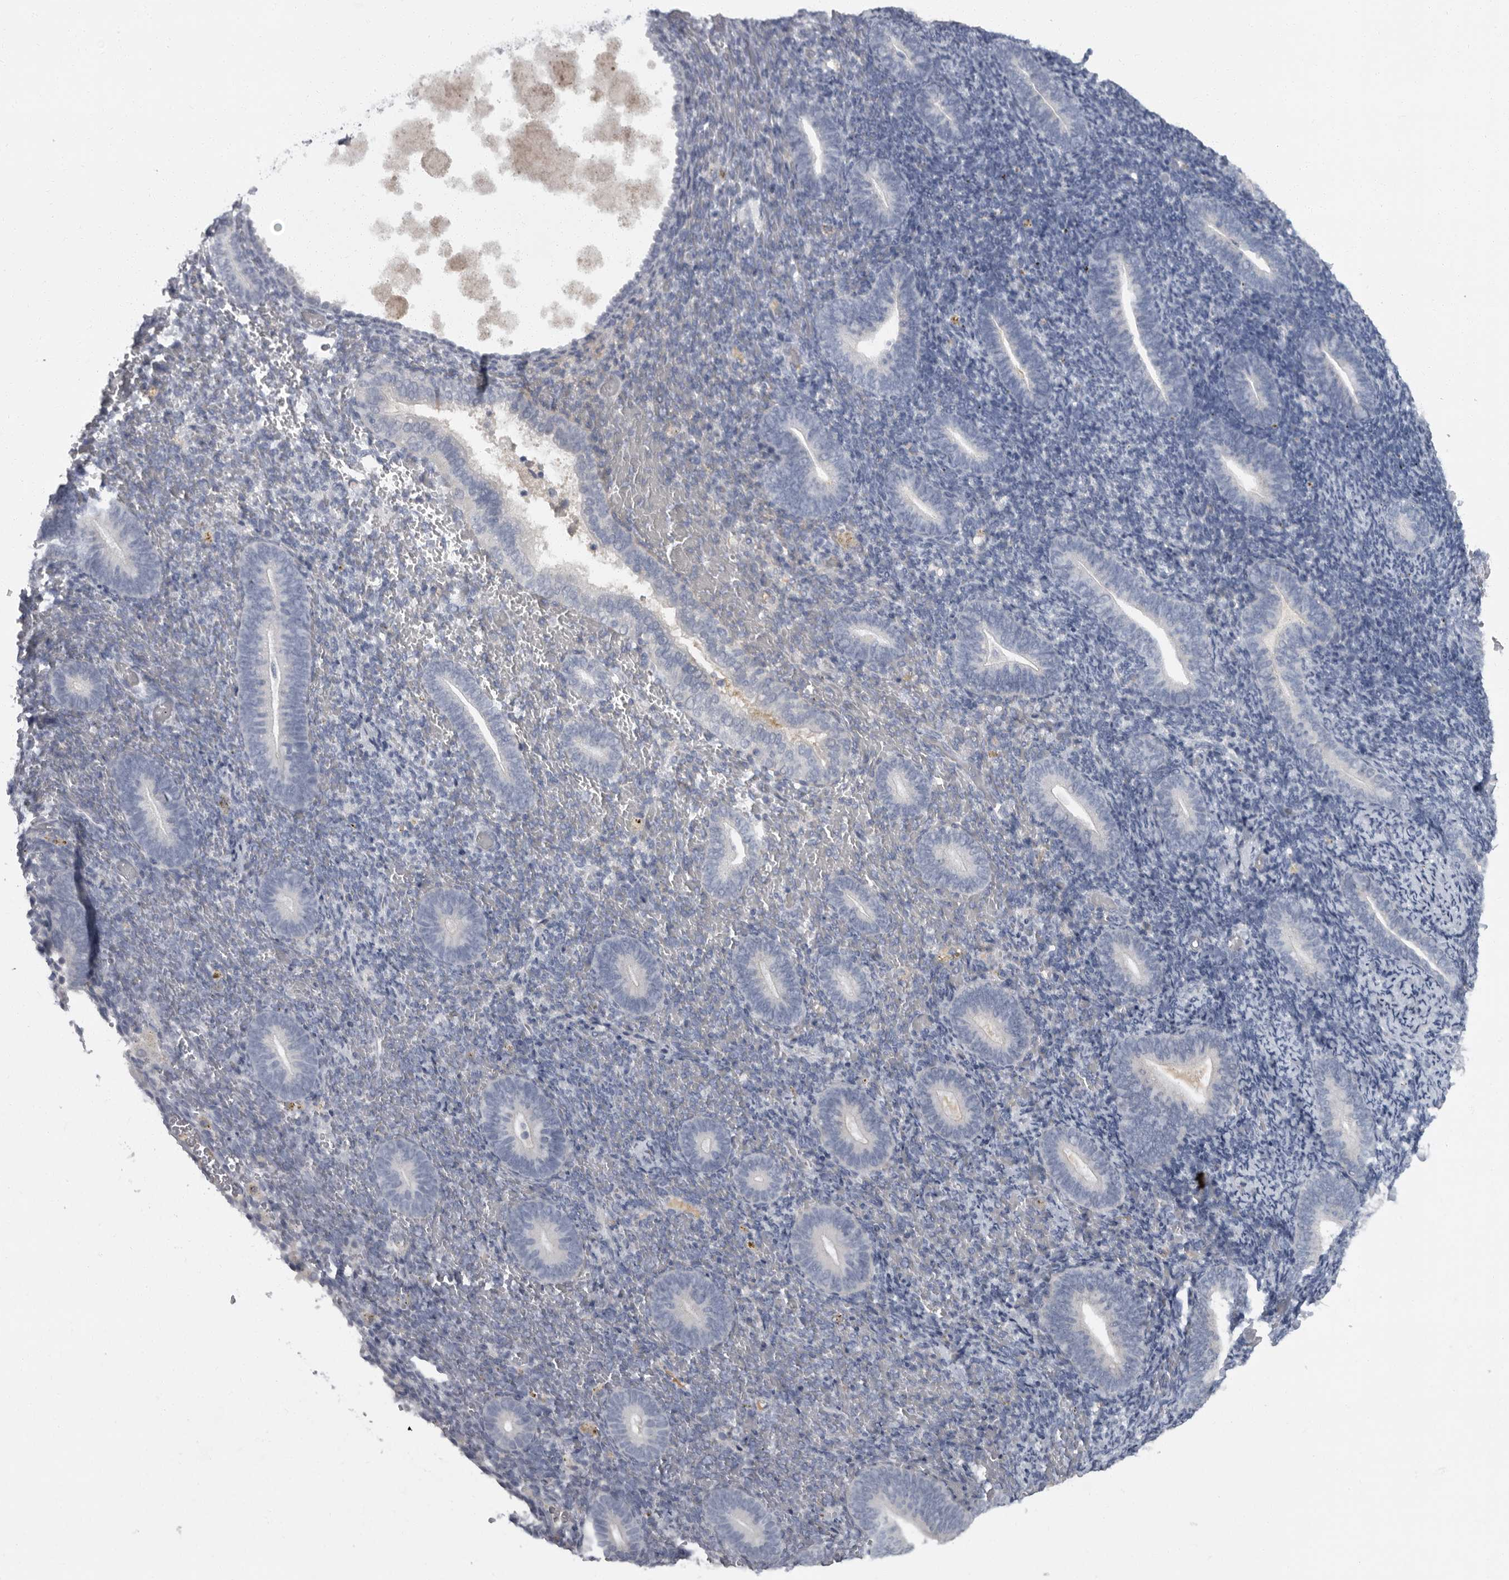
{"staining": {"intensity": "negative", "quantity": "none", "location": "none"}, "tissue": "endometrium", "cell_type": "Cells in endometrial stroma", "image_type": "normal", "snomed": [{"axis": "morphology", "description": "Normal tissue, NOS"}, {"axis": "topography", "description": "Endometrium"}], "caption": "Cells in endometrial stroma show no significant protein staining in benign endometrium.", "gene": "SLC25A39", "patient": {"sex": "female", "age": 51}}